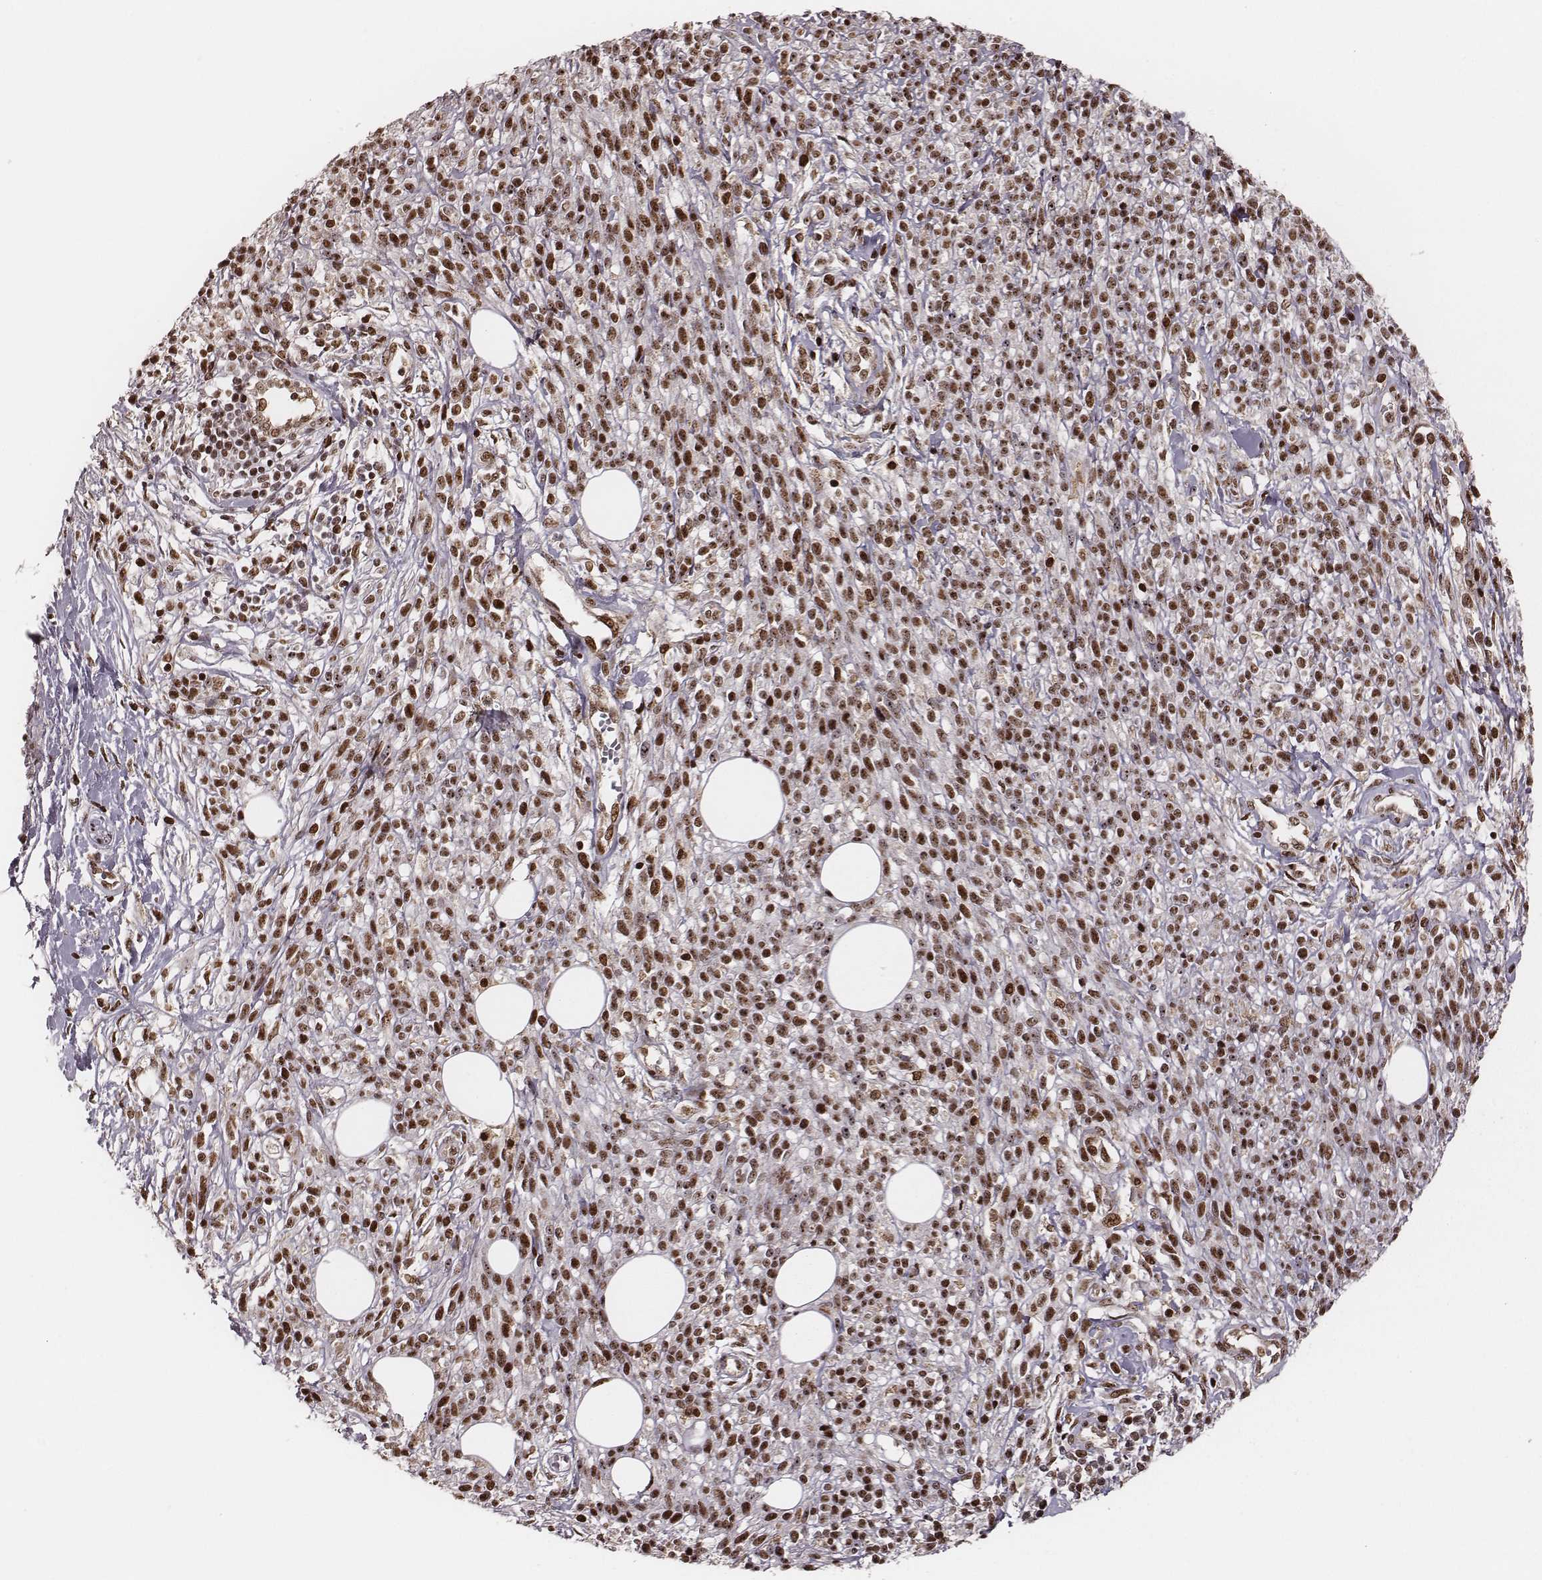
{"staining": {"intensity": "moderate", "quantity": "25%-75%", "location": "nuclear"}, "tissue": "melanoma", "cell_type": "Tumor cells", "image_type": "cancer", "snomed": [{"axis": "morphology", "description": "Malignant melanoma, NOS"}, {"axis": "topography", "description": "Skin"}, {"axis": "topography", "description": "Skin of trunk"}], "caption": "Immunohistochemistry (IHC) histopathology image of neoplastic tissue: human melanoma stained using IHC shows medium levels of moderate protein expression localized specifically in the nuclear of tumor cells, appearing as a nuclear brown color.", "gene": "VRK3", "patient": {"sex": "male", "age": 74}}